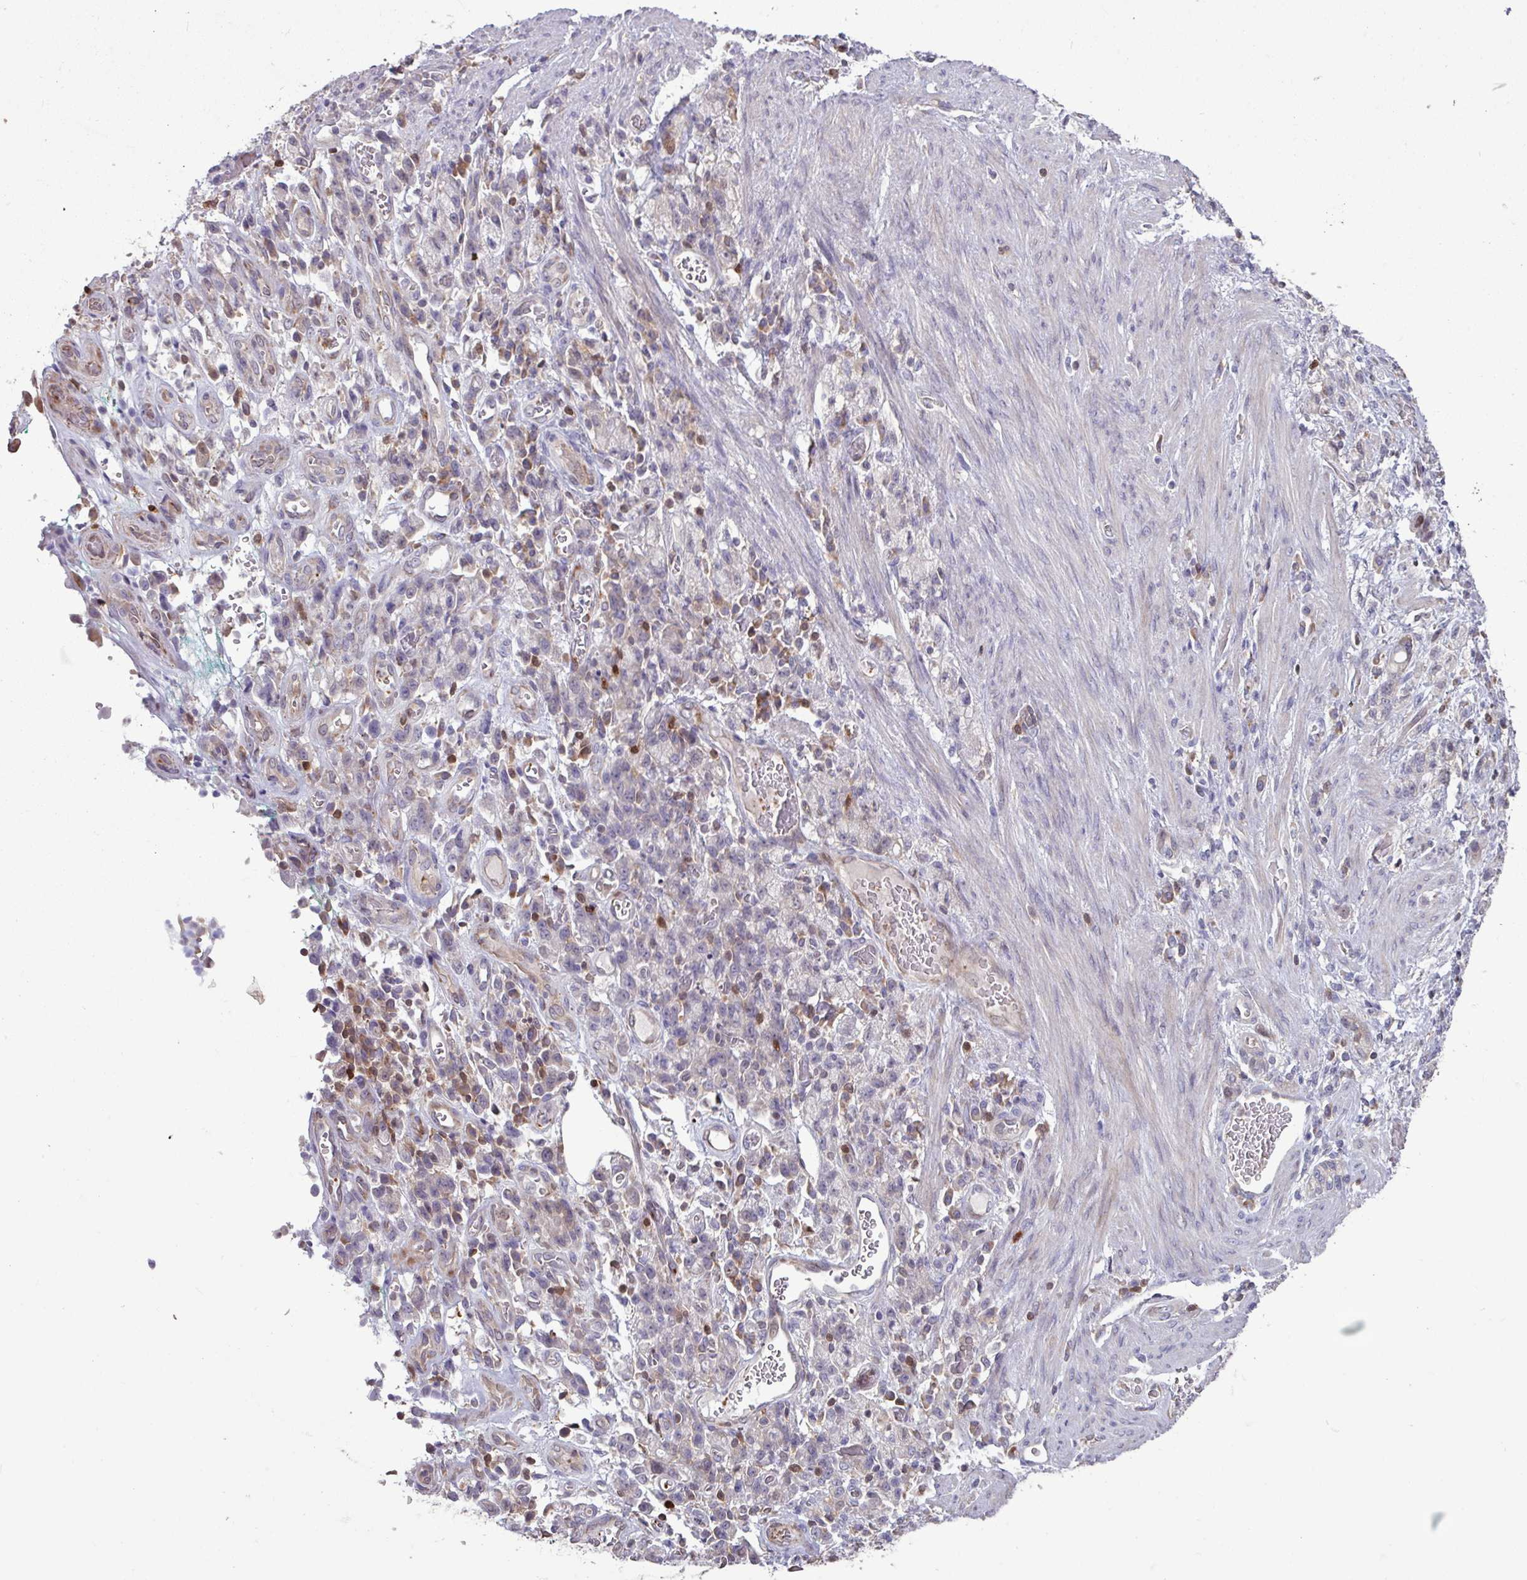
{"staining": {"intensity": "negative", "quantity": "none", "location": "none"}, "tissue": "stomach cancer", "cell_type": "Tumor cells", "image_type": "cancer", "snomed": [{"axis": "morphology", "description": "Adenocarcinoma, NOS"}, {"axis": "topography", "description": "Stomach"}], "caption": "DAB (3,3'-diaminobenzidine) immunohistochemical staining of human stomach cancer reveals no significant positivity in tumor cells.", "gene": "SEC61G", "patient": {"sex": "male", "age": 77}}